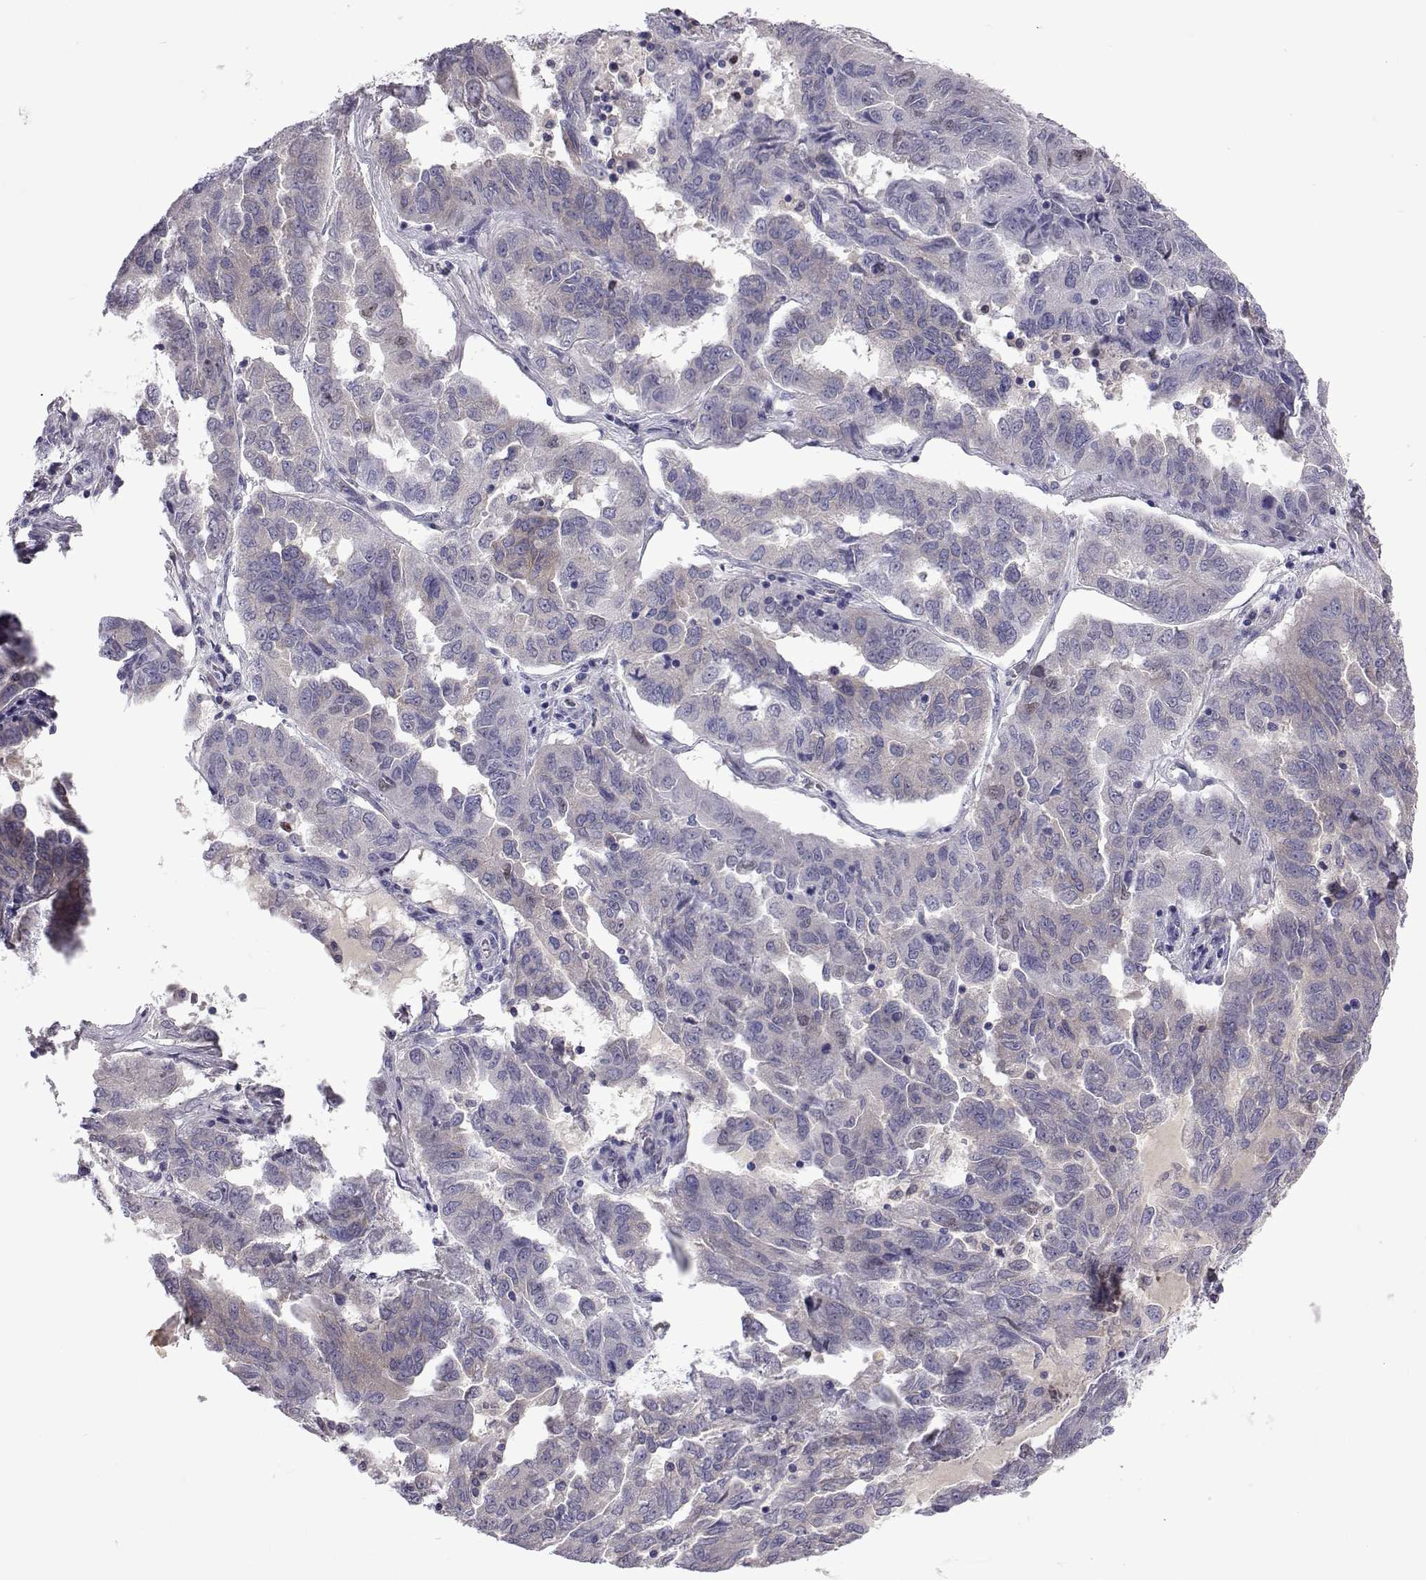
{"staining": {"intensity": "negative", "quantity": "none", "location": "none"}, "tissue": "ovarian cancer", "cell_type": "Tumor cells", "image_type": "cancer", "snomed": [{"axis": "morphology", "description": "Cystadenocarcinoma, serous, NOS"}, {"axis": "topography", "description": "Ovary"}], "caption": "Tumor cells are negative for brown protein staining in ovarian cancer (serous cystadenocarcinoma).", "gene": "TCF15", "patient": {"sex": "female", "age": 64}}